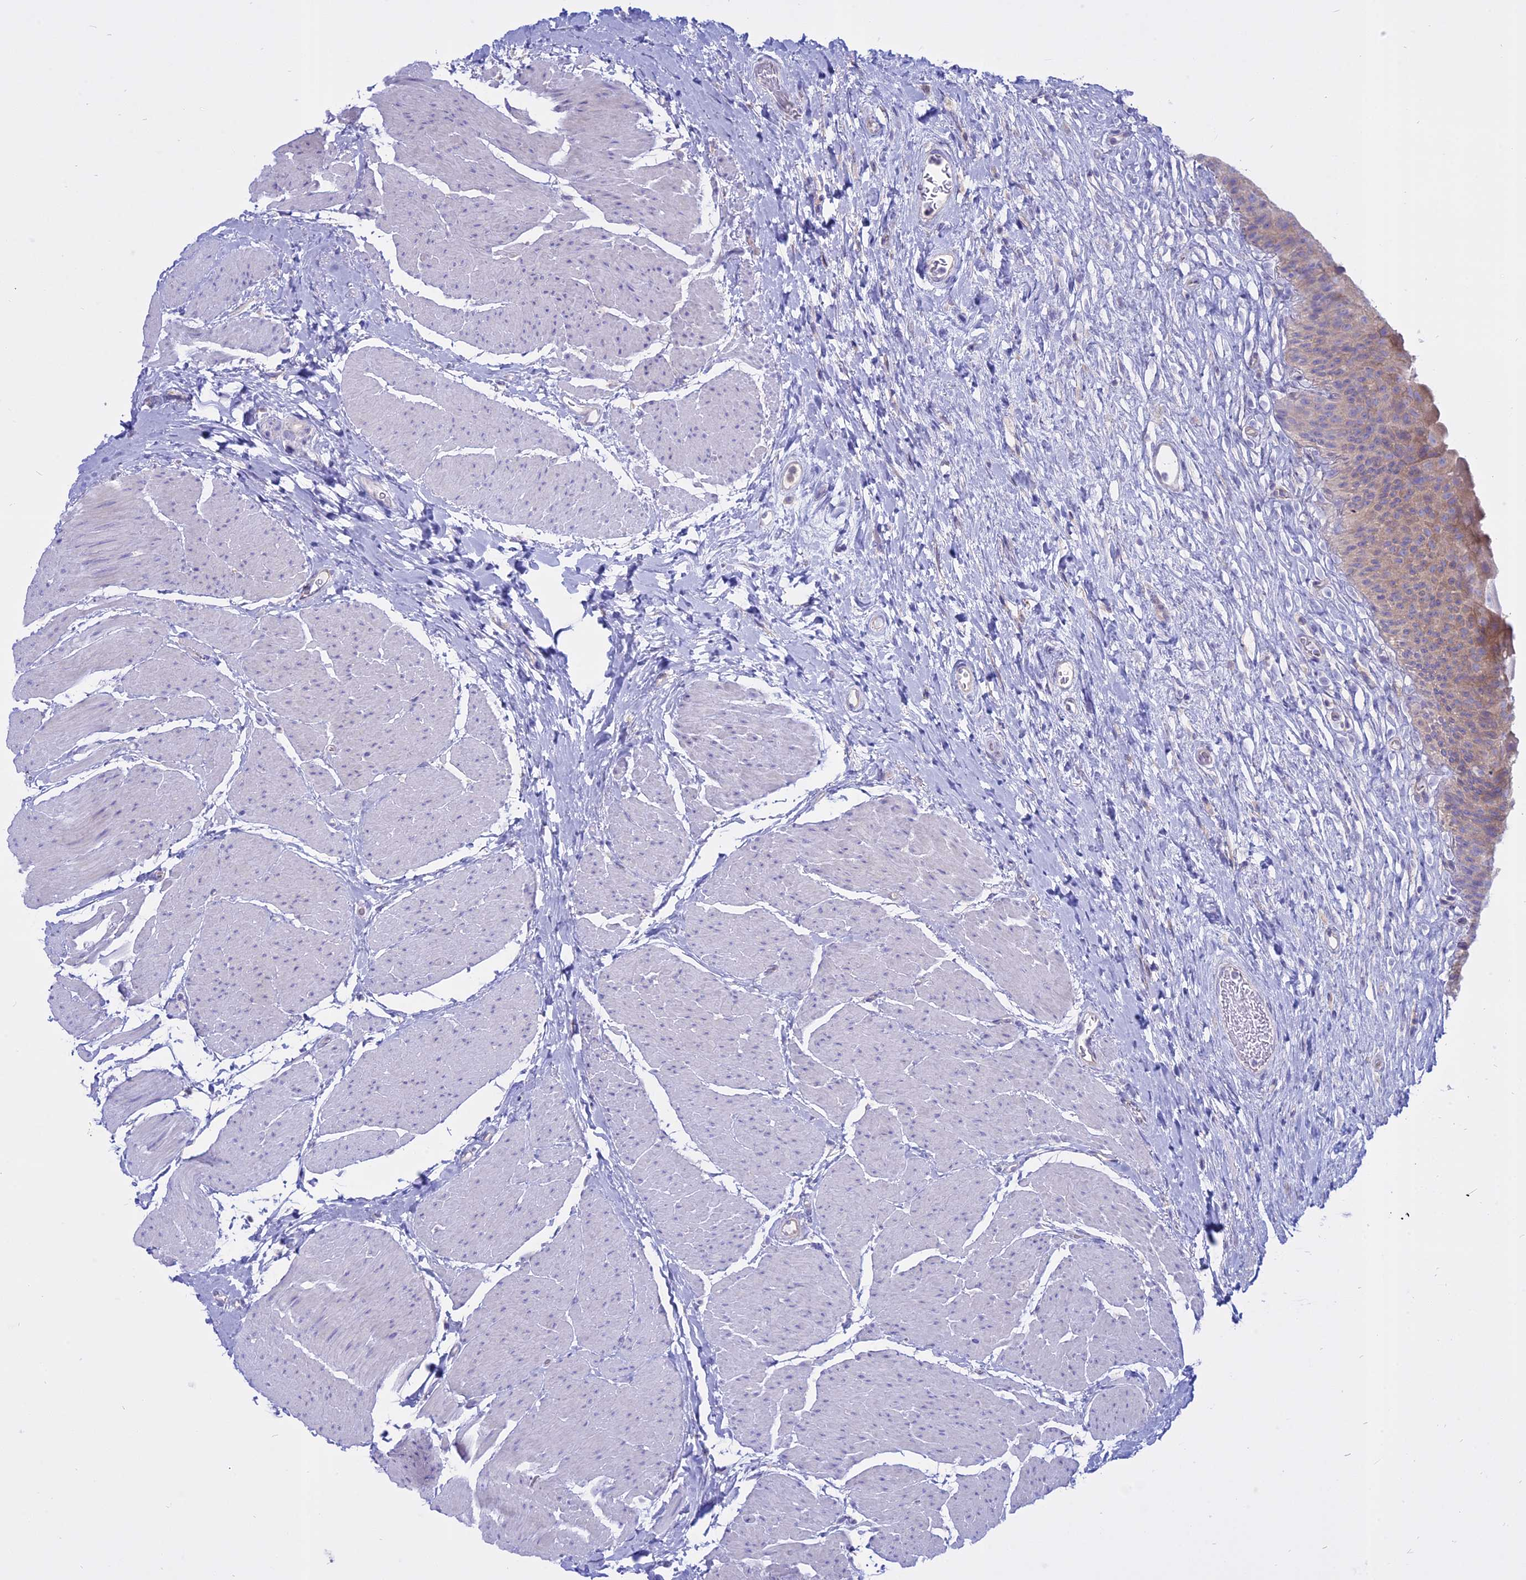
{"staining": {"intensity": "weak", "quantity": ">75%", "location": "cytoplasmic/membranous"}, "tissue": "urinary bladder", "cell_type": "Urothelial cells", "image_type": "normal", "snomed": [{"axis": "morphology", "description": "Normal tissue, NOS"}, {"axis": "topography", "description": "Urinary bladder"}], "caption": "Human urinary bladder stained for a protein (brown) exhibits weak cytoplasmic/membranous positive positivity in about >75% of urothelial cells.", "gene": "AHCYL1", "patient": {"sex": "male", "age": 74}}